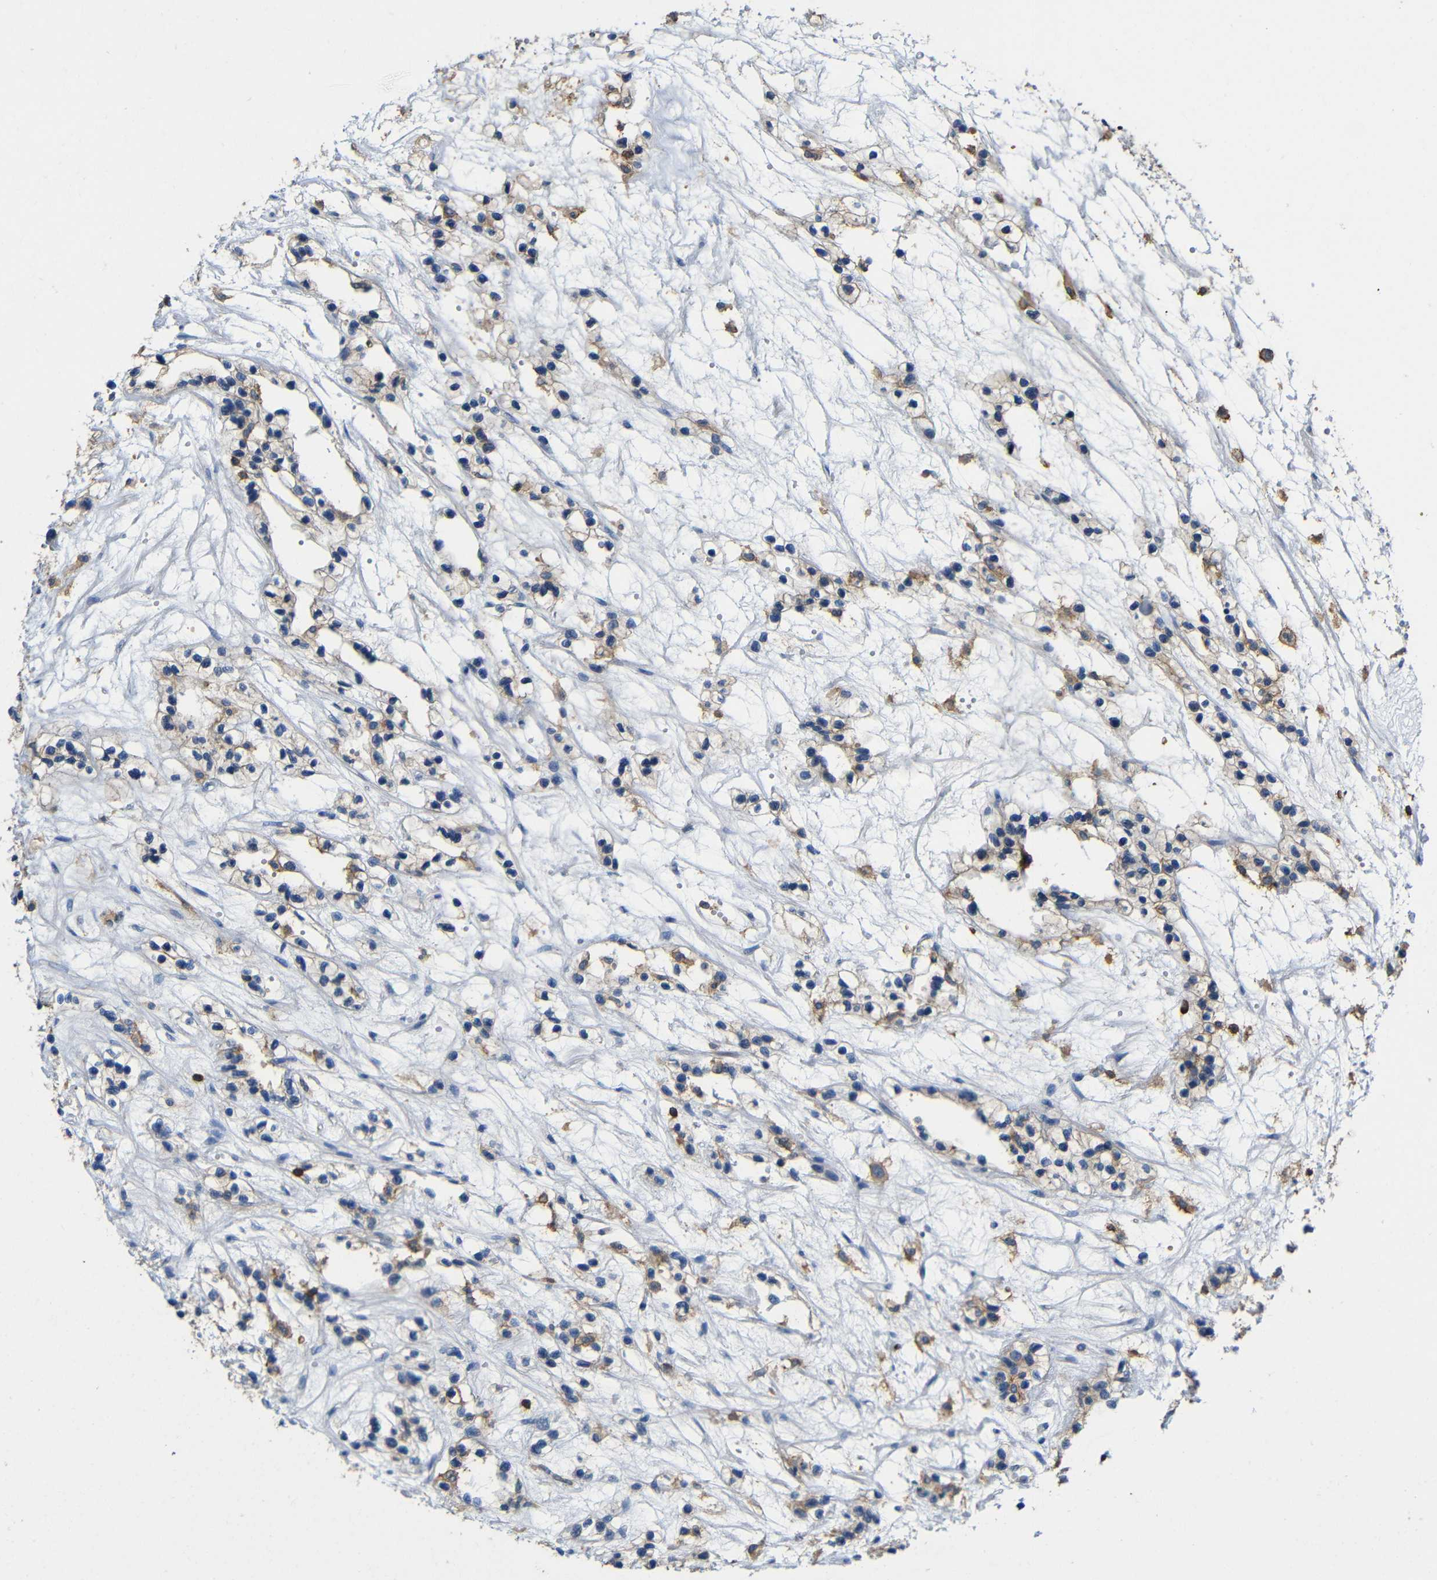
{"staining": {"intensity": "weak", "quantity": "25%-75%", "location": "cytoplasmic/membranous"}, "tissue": "renal cancer", "cell_type": "Tumor cells", "image_type": "cancer", "snomed": [{"axis": "morphology", "description": "Adenocarcinoma, NOS"}, {"axis": "topography", "description": "Kidney"}], "caption": "Tumor cells show low levels of weak cytoplasmic/membranous positivity in approximately 25%-75% of cells in human adenocarcinoma (renal).", "gene": "P2RY12", "patient": {"sex": "female", "age": 57}}